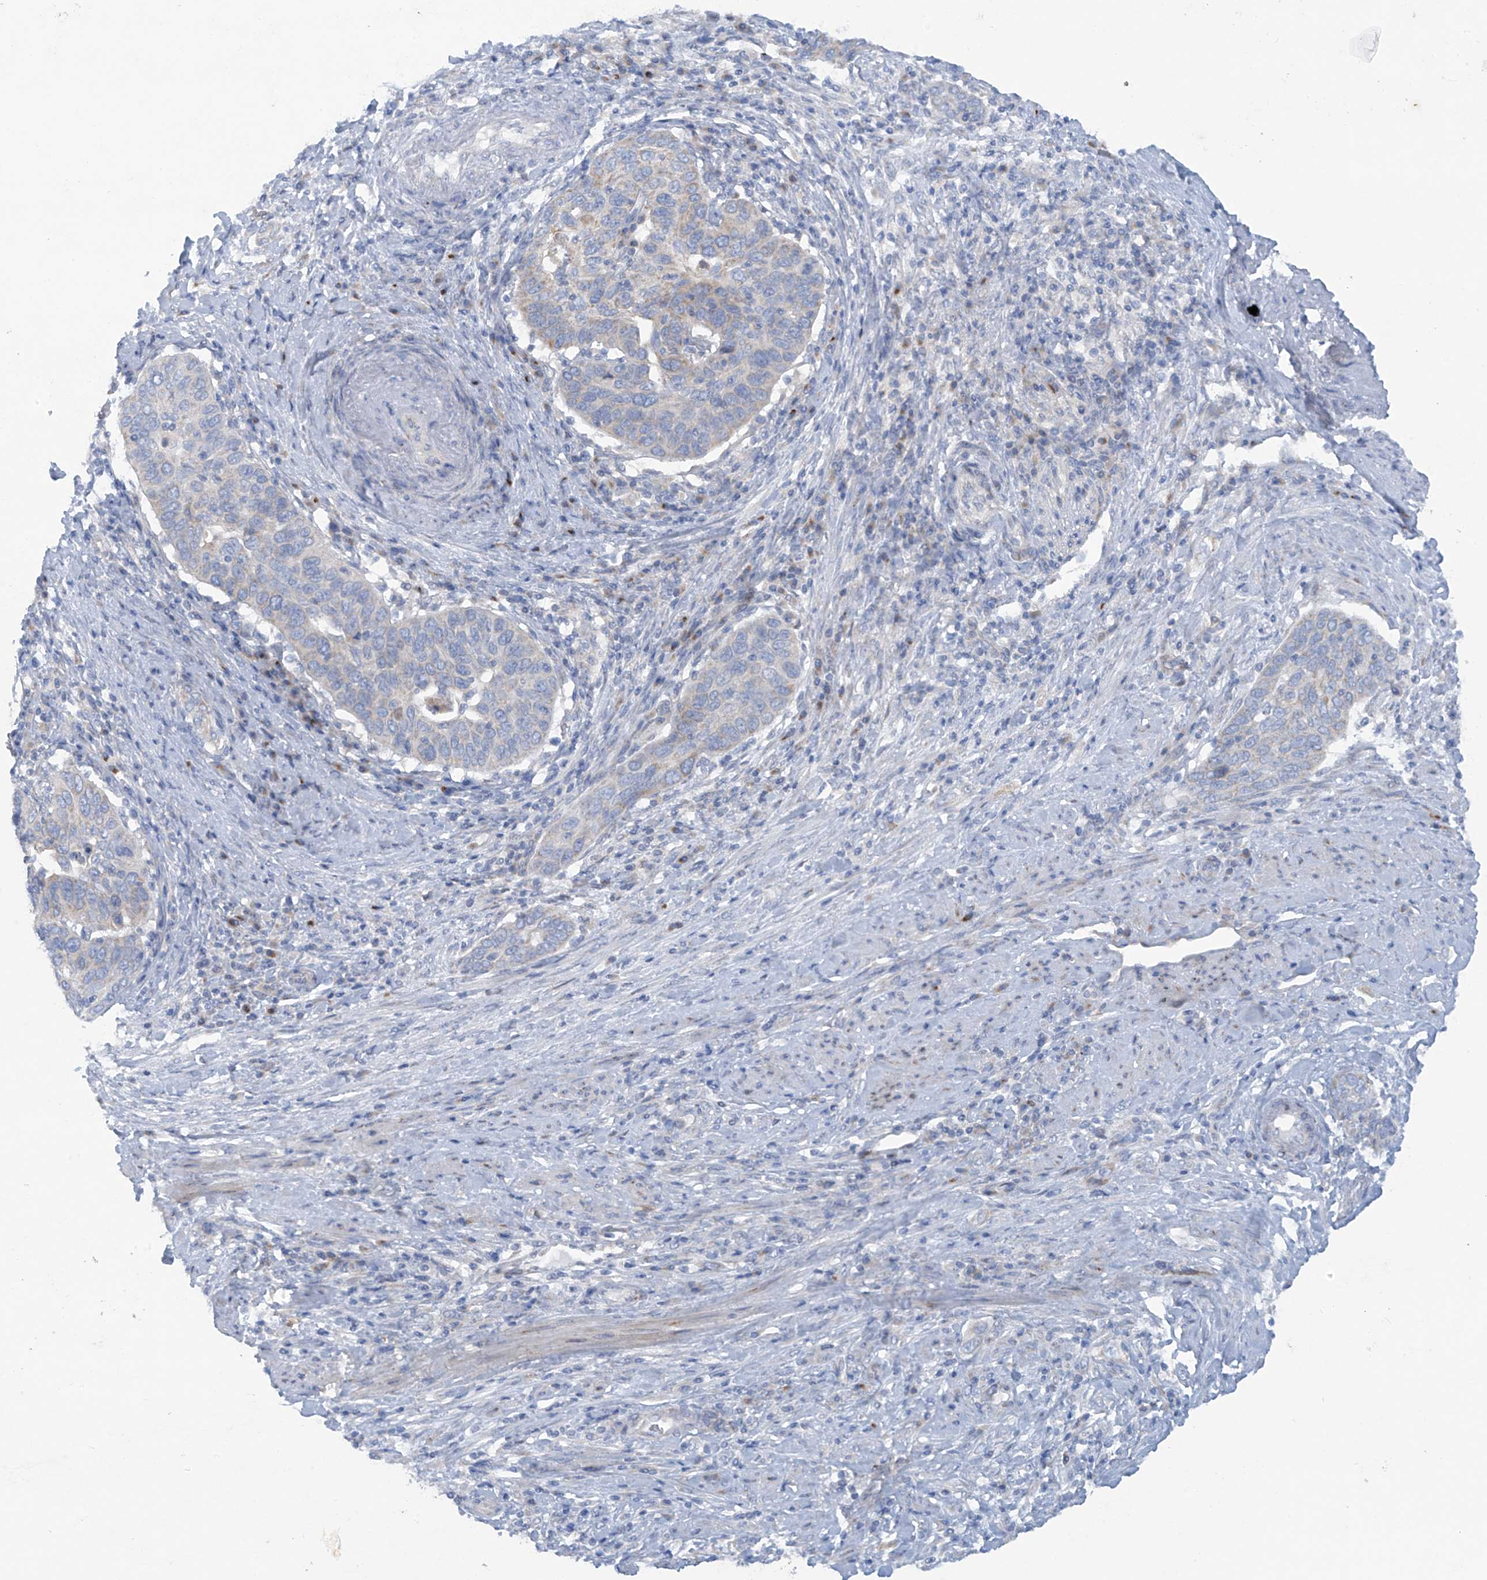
{"staining": {"intensity": "negative", "quantity": "none", "location": "none"}, "tissue": "cervical cancer", "cell_type": "Tumor cells", "image_type": "cancer", "snomed": [{"axis": "morphology", "description": "Squamous cell carcinoma, NOS"}, {"axis": "topography", "description": "Cervix"}], "caption": "High power microscopy micrograph of an IHC histopathology image of cervical cancer, revealing no significant expression in tumor cells.", "gene": "TRMT2B", "patient": {"sex": "female", "age": 60}}